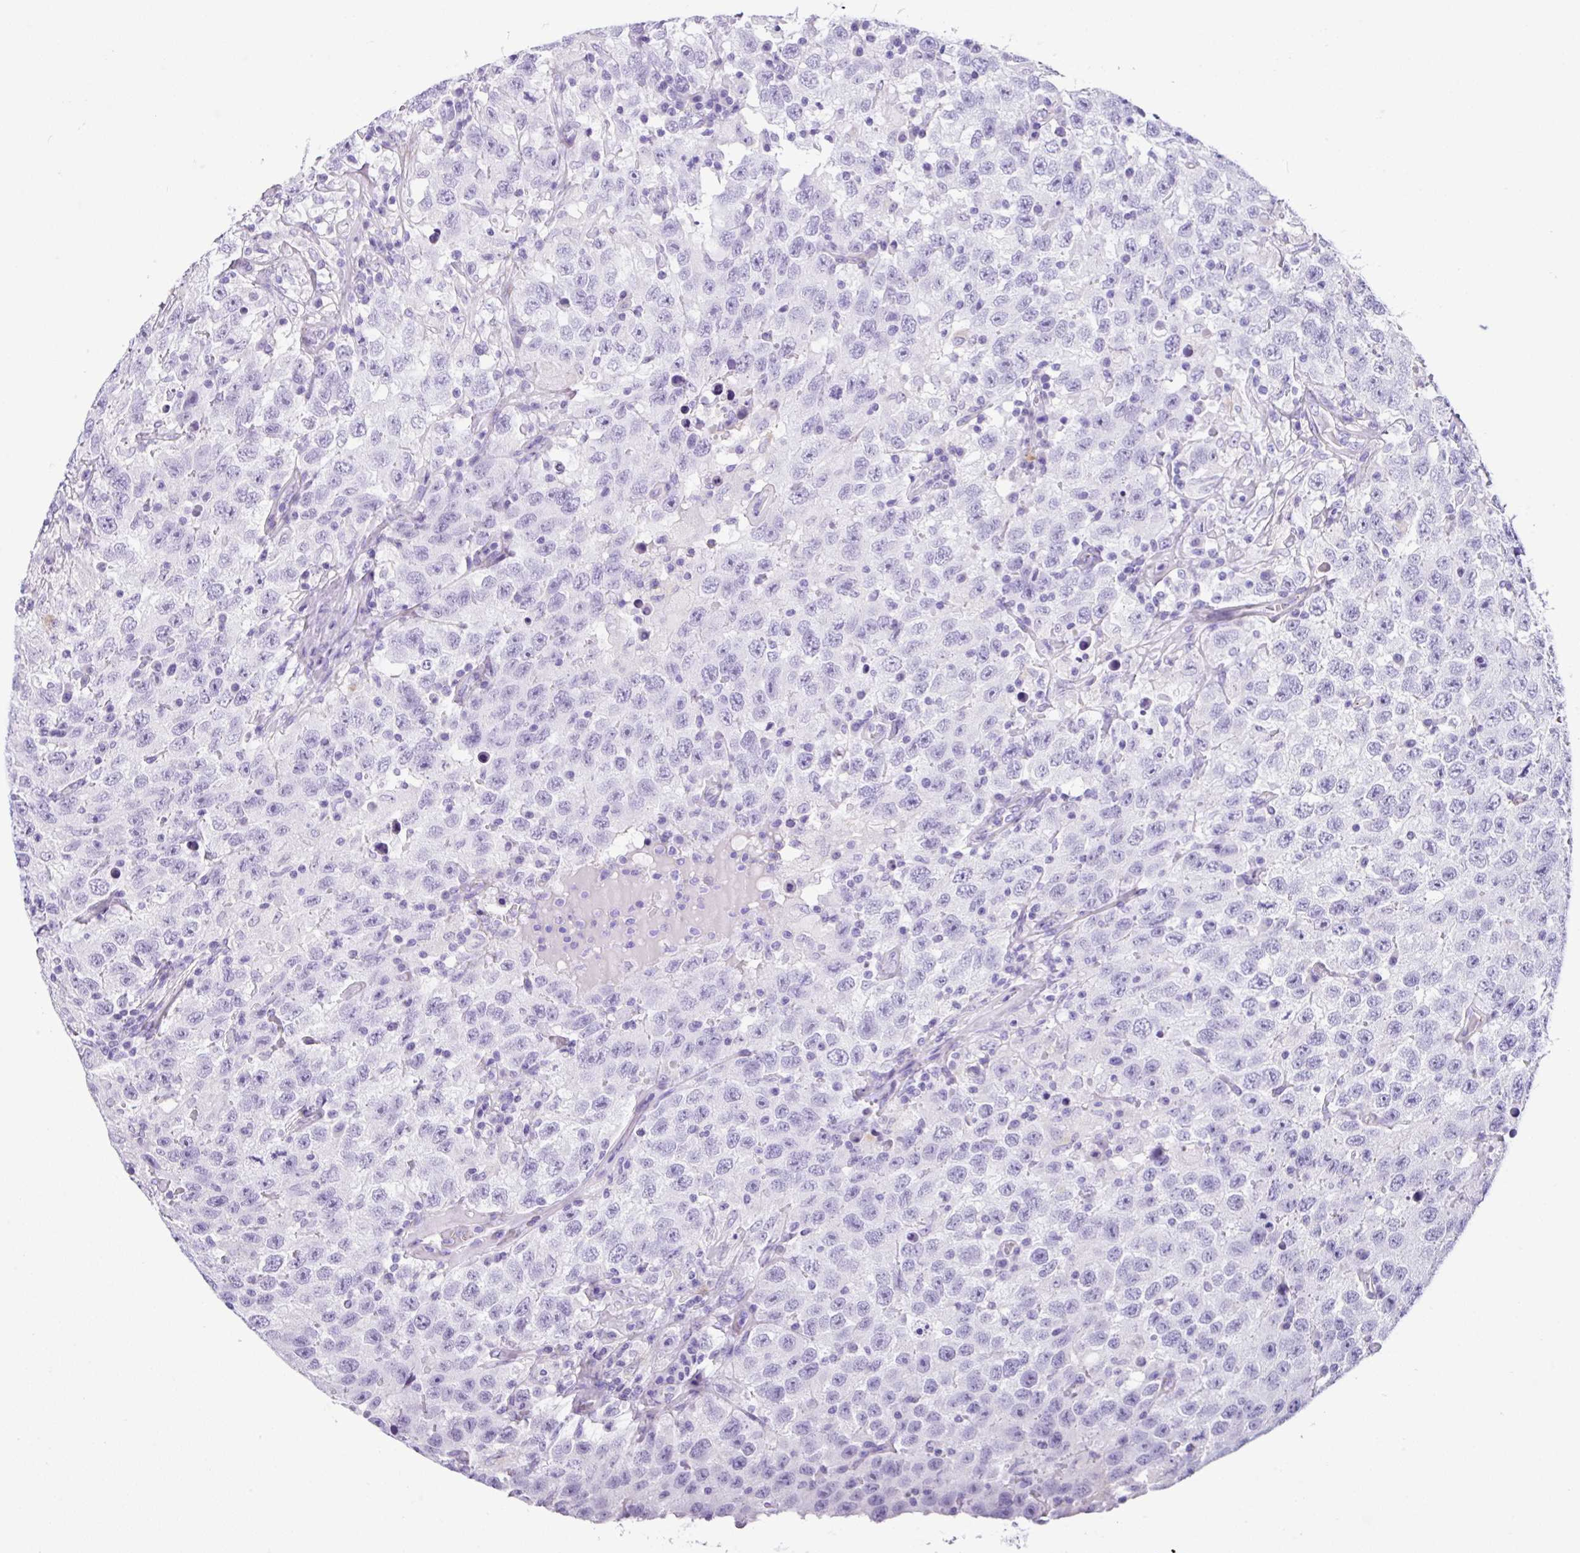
{"staining": {"intensity": "negative", "quantity": "none", "location": "none"}, "tissue": "testis cancer", "cell_type": "Tumor cells", "image_type": "cancer", "snomed": [{"axis": "morphology", "description": "Seminoma, NOS"}, {"axis": "topography", "description": "Testis"}], "caption": "Immunohistochemistry micrograph of testis seminoma stained for a protein (brown), which shows no positivity in tumor cells.", "gene": "ZG16", "patient": {"sex": "male", "age": 41}}